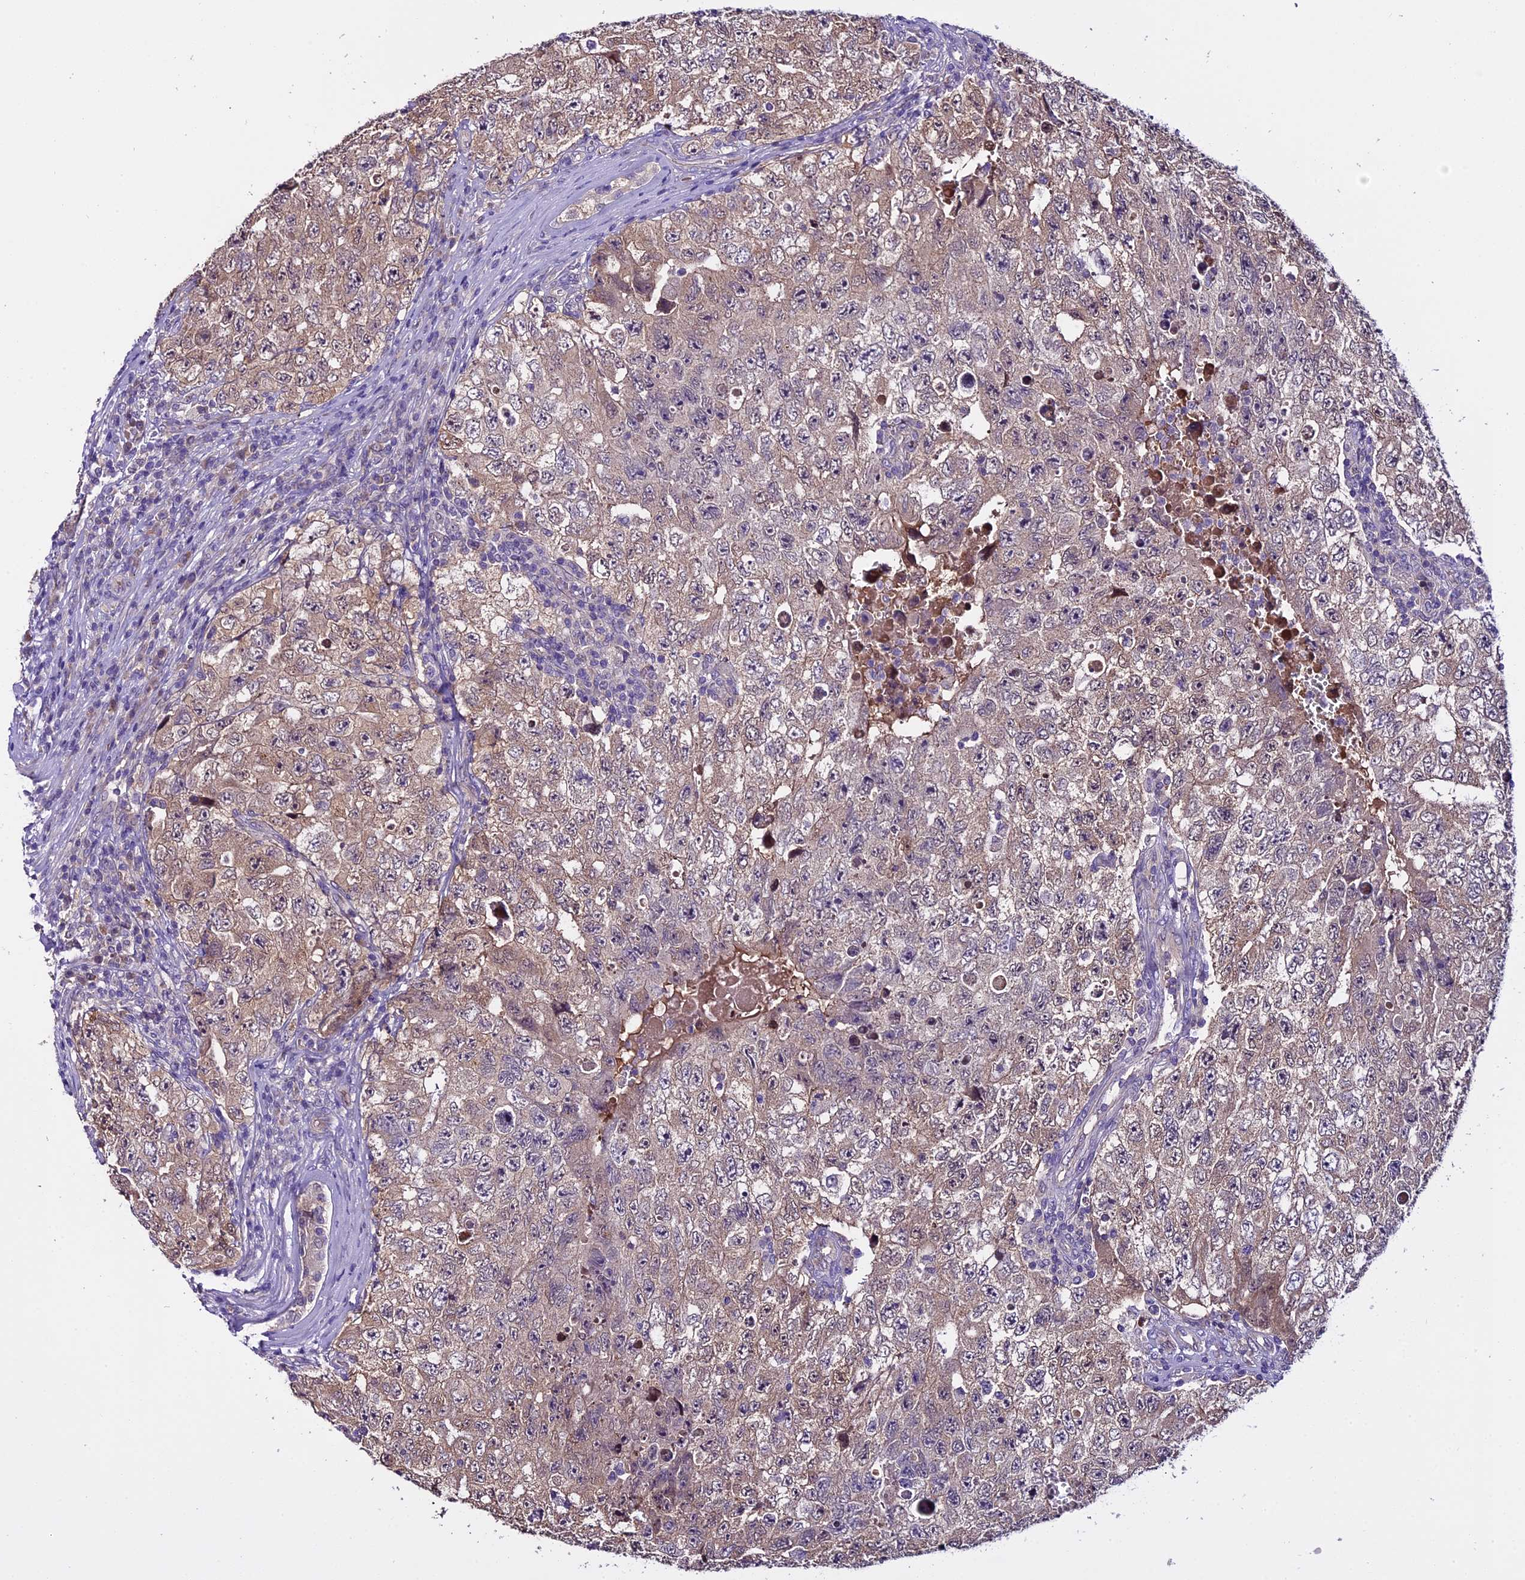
{"staining": {"intensity": "weak", "quantity": "<25%", "location": "cytoplasmic/membranous"}, "tissue": "testis cancer", "cell_type": "Tumor cells", "image_type": "cancer", "snomed": [{"axis": "morphology", "description": "Carcinoma, Embryonal, NOS"}, {"axis": "topography", "description": "Testis"}], "caption": "An image of human embryonal carcinoma (testis) is negative for staining in tumor cells.", "gene": "C9orf40", "patient": {"sex": "male", "age": 17}}